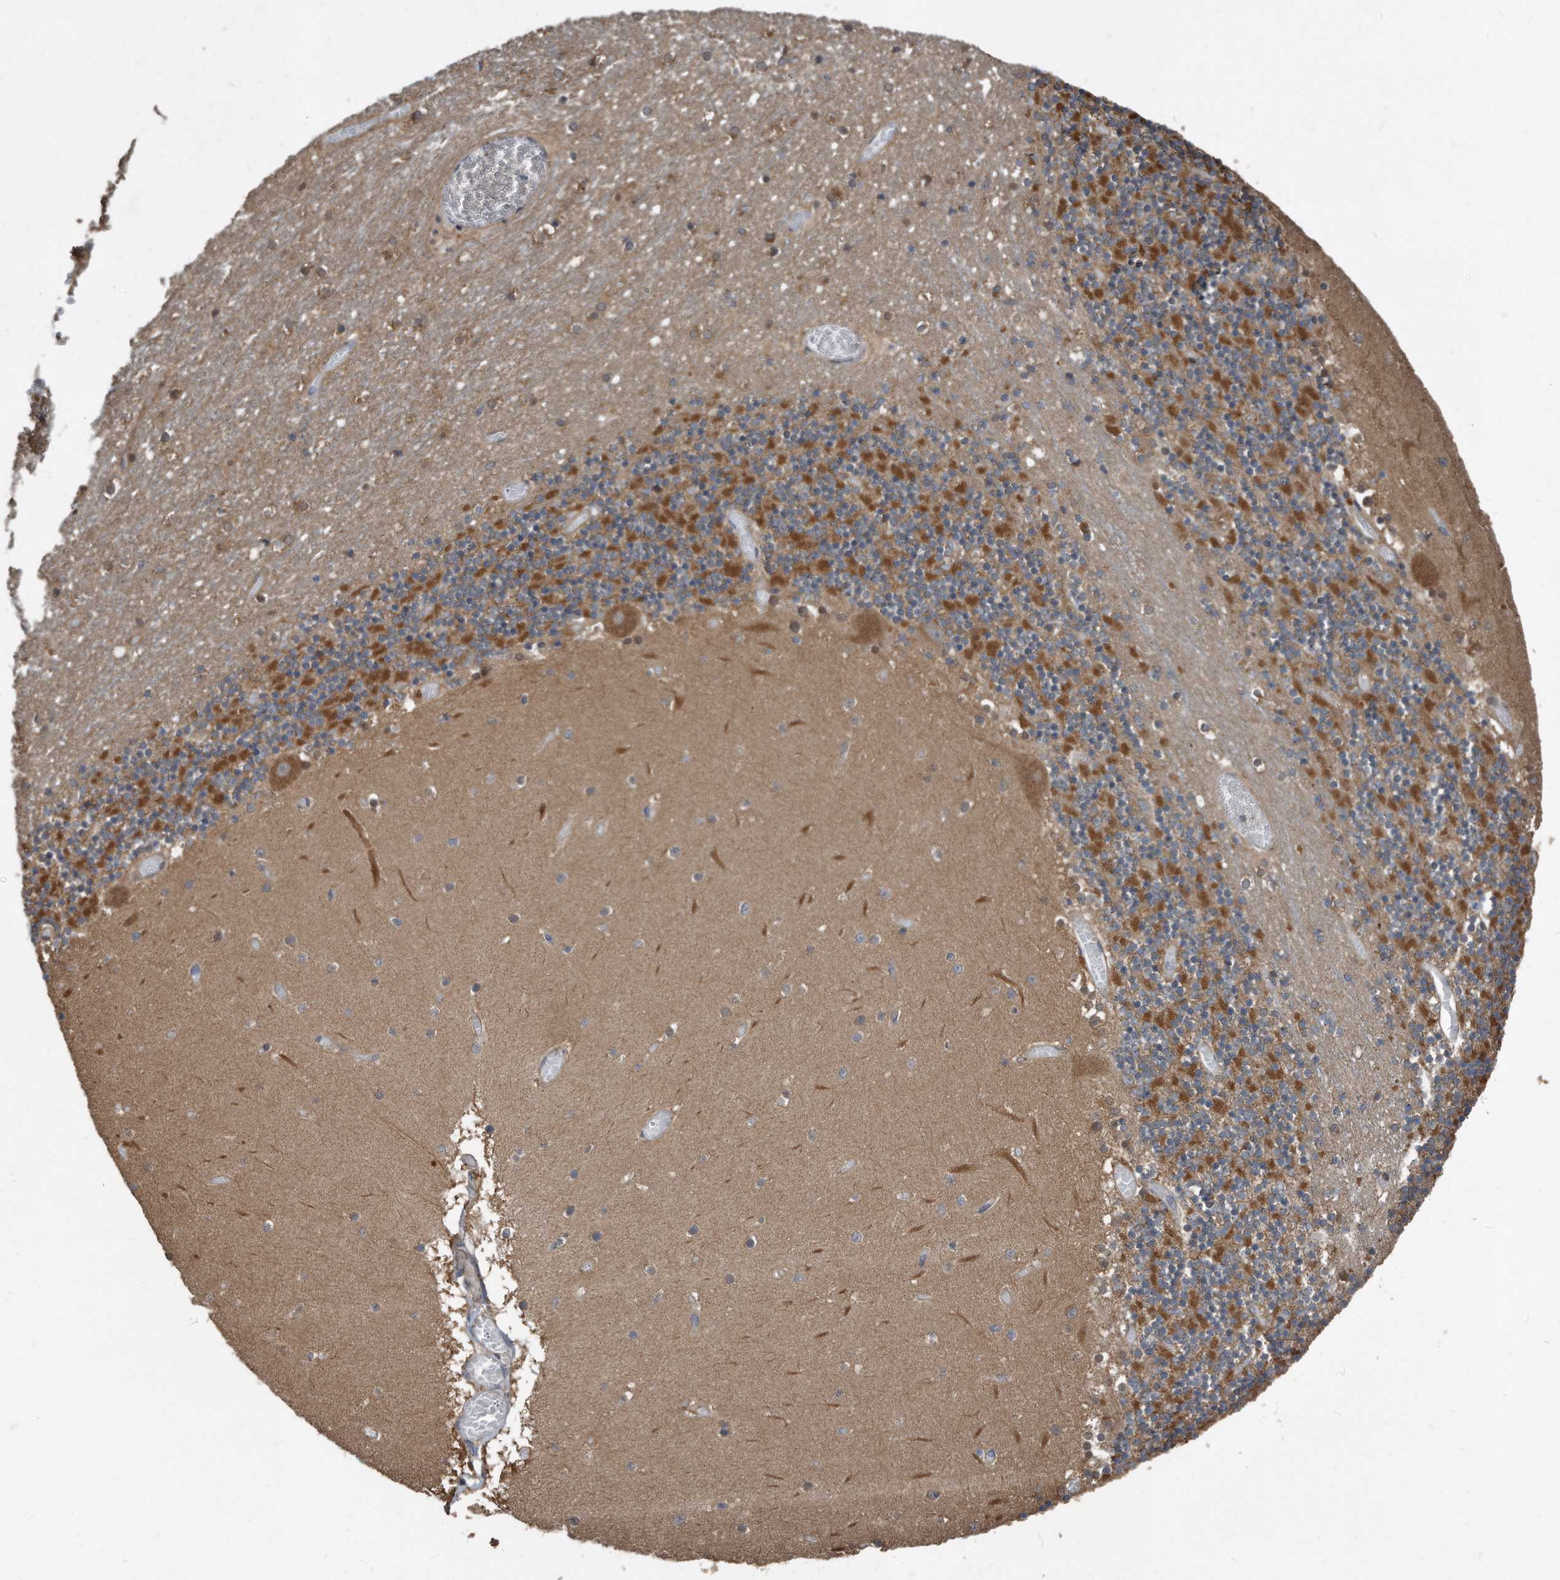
{"staining": {"intensity": "moderate", "quantity": ">75%", "location": "cytoplasmic/membranous"}, "tissue": "cerebellum", "cell_type": "Cells in granular layer", "image_type": "normal", "snomed": [{"axis": "morphology", "description": "Normal tissue, NOS"}, {"axis": "topography", "description": "Cerebellum"}], "caption": "Immunohistochemical staining of unremarkable human cerebellum shows medium levels of moderate cytoplasmic/membranous staining in approximately >75% of cells in granular layer.", "gene": "FAM136A", "patient": {"sex": "female", "age": 28}}